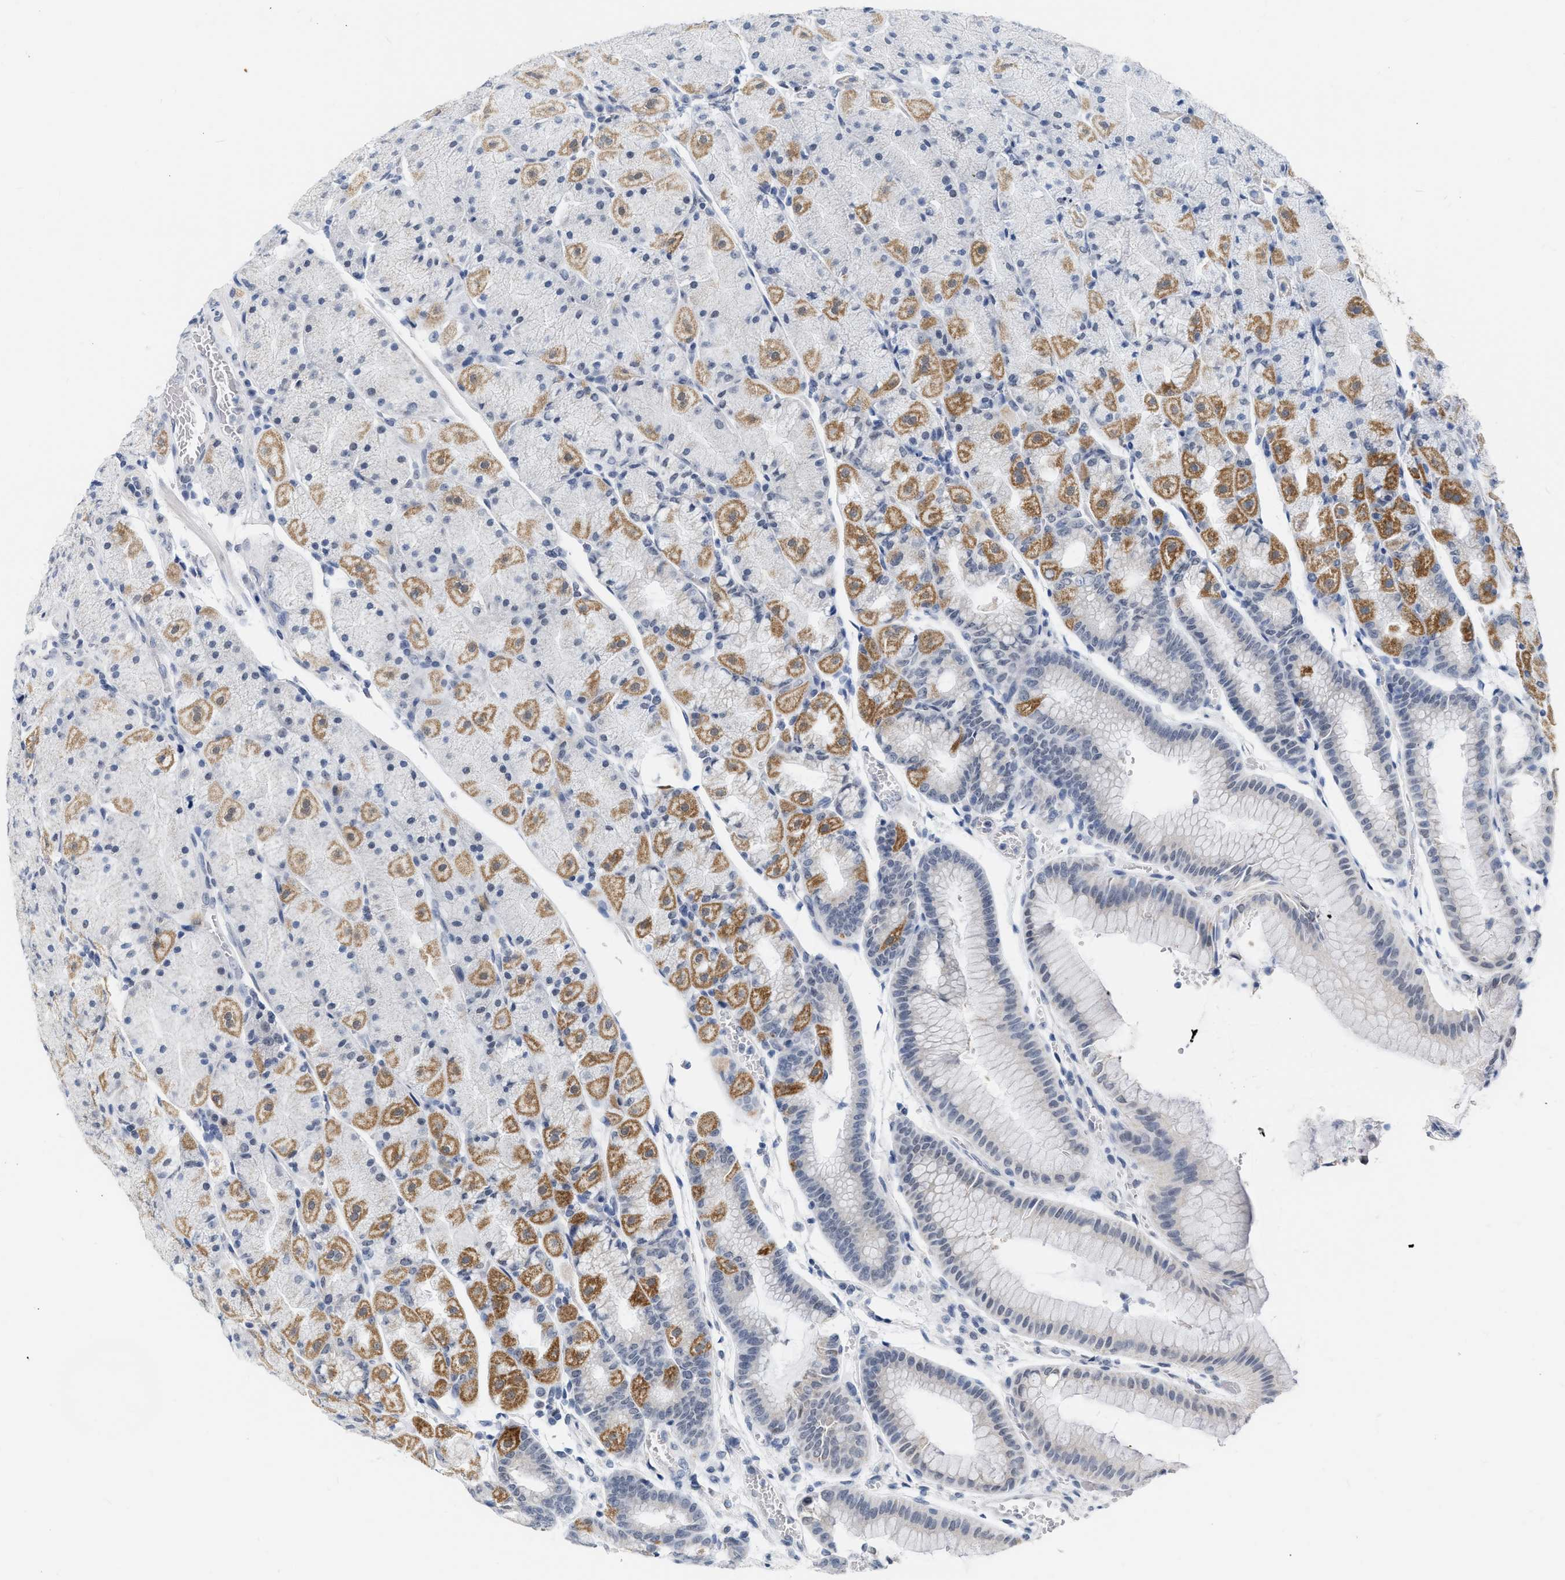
{"staining": {"intensity": "moderate", "quantity": "<25%", "location": "cytoplasmic/membranous"}, "tissue": "stomach", "cell_type": "Glandular cells", "image_type": "normal", "snomed": [{"axis": "morphology", "description": "Normal tissue, NOS"}, {"axis": "morphology", "description": "Carcinoid, malignant, NOS"}, {"axis": "topography", "description": "Stomach, upper"}], "caption": "About <25% of glandular cells in benign human stomach display moderate cytoplasmic/membranous protein expression as visualized by brown immunohistochemical staining.", "gene": "XIRP1", "patient": {"sex": "male", "age": 39}}